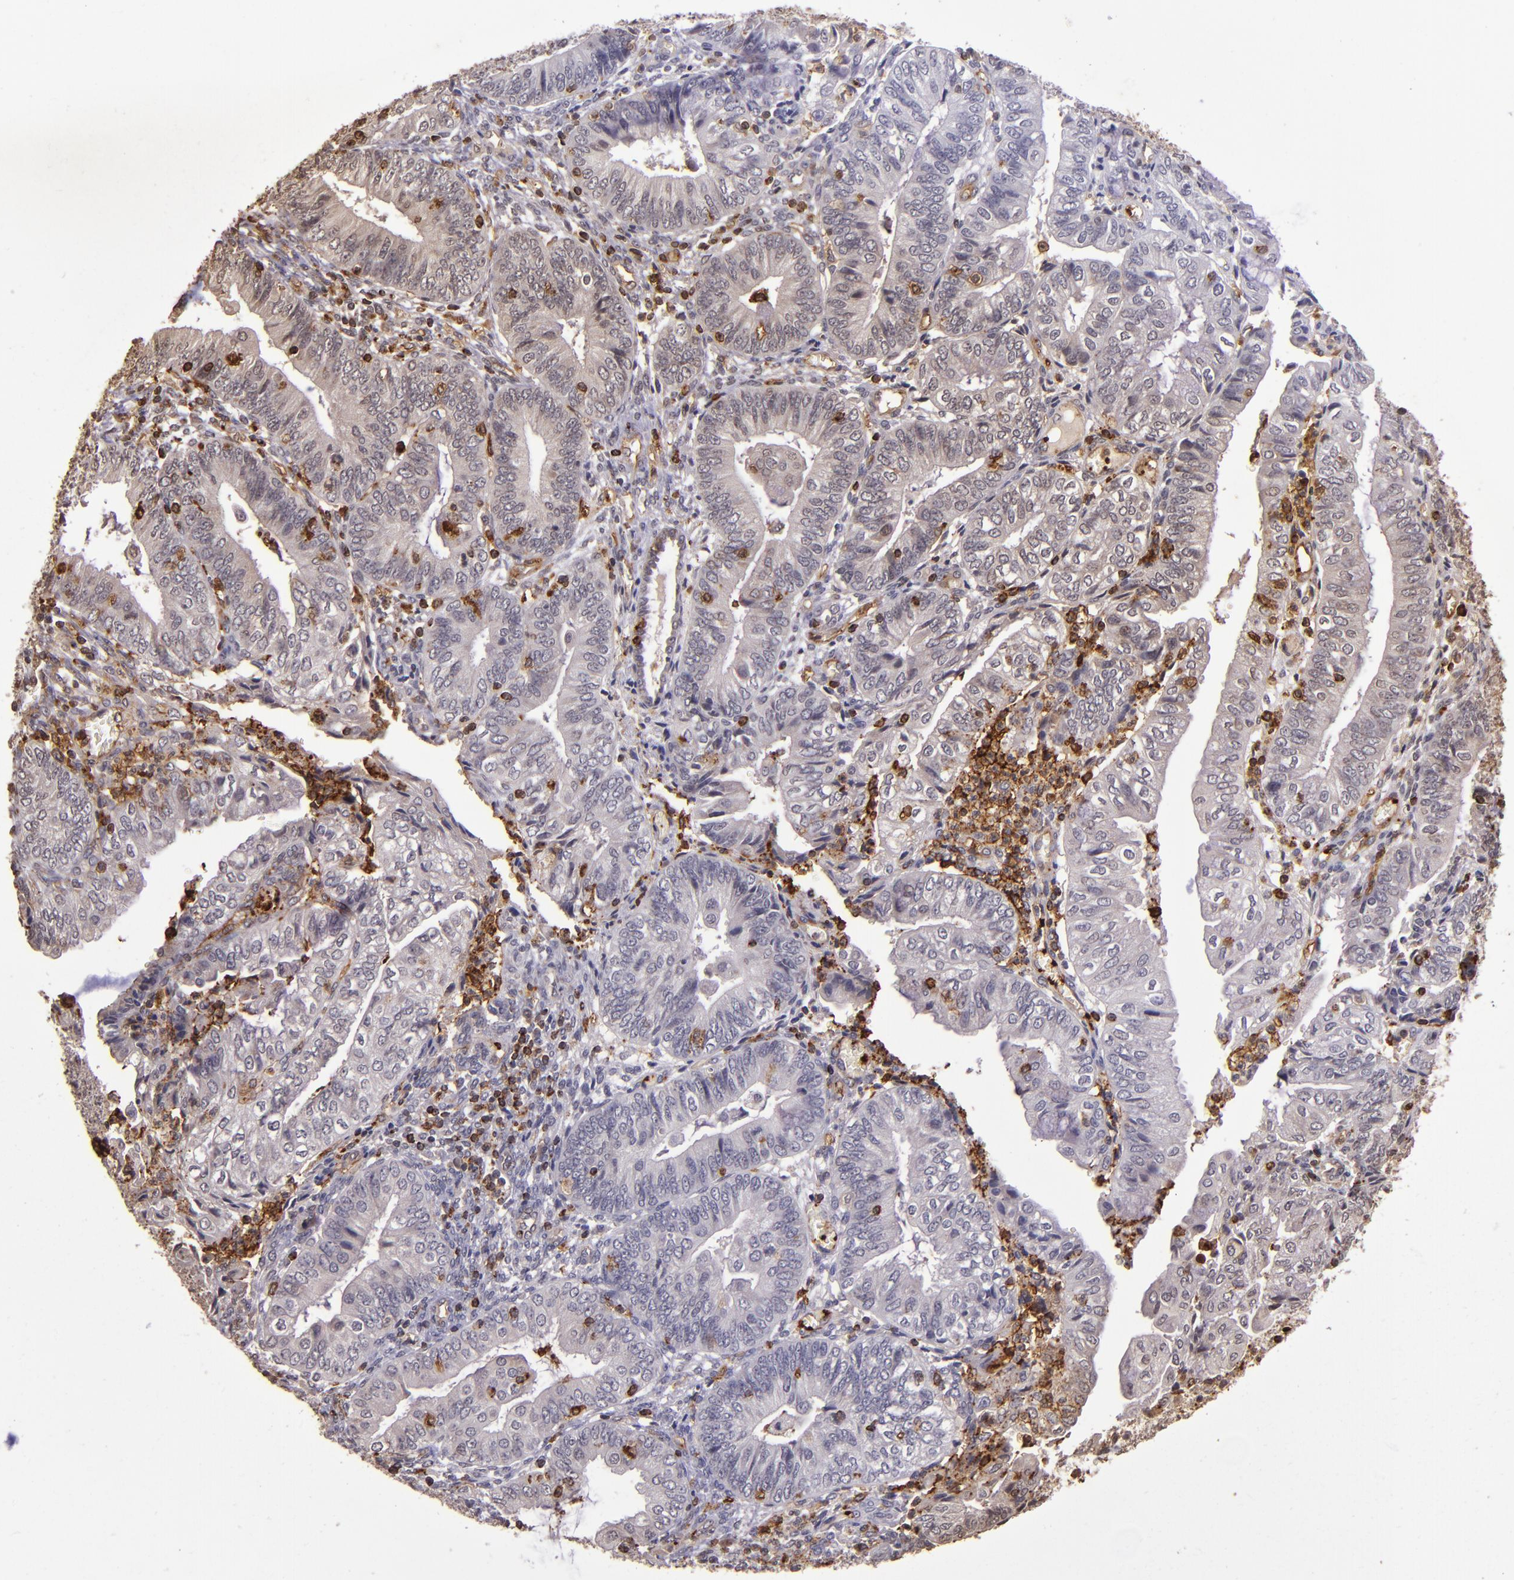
{"staining": {"intensity": "weak", "quantity": "25%-75%", "location": "cytoplasmic/membranous"}, "tissue": "endometrial cancer", "cell_type": "Tumor cells", "image_type": "cancer", "snomed": [{"axis": "morphology", "description": "Adenocarcinoma, NOS"}, {"axis": "topography", "description": "Endometrium"}], "caption": "Weak cytoplasmic/membranous staining for a protein is appreciated in about 25%-75% of tumor cells of endometrial cancer (adenocarcinoma) using IHC.", "gene": "SLC2A3", "patient": {"sex": "female", "age": 55}}